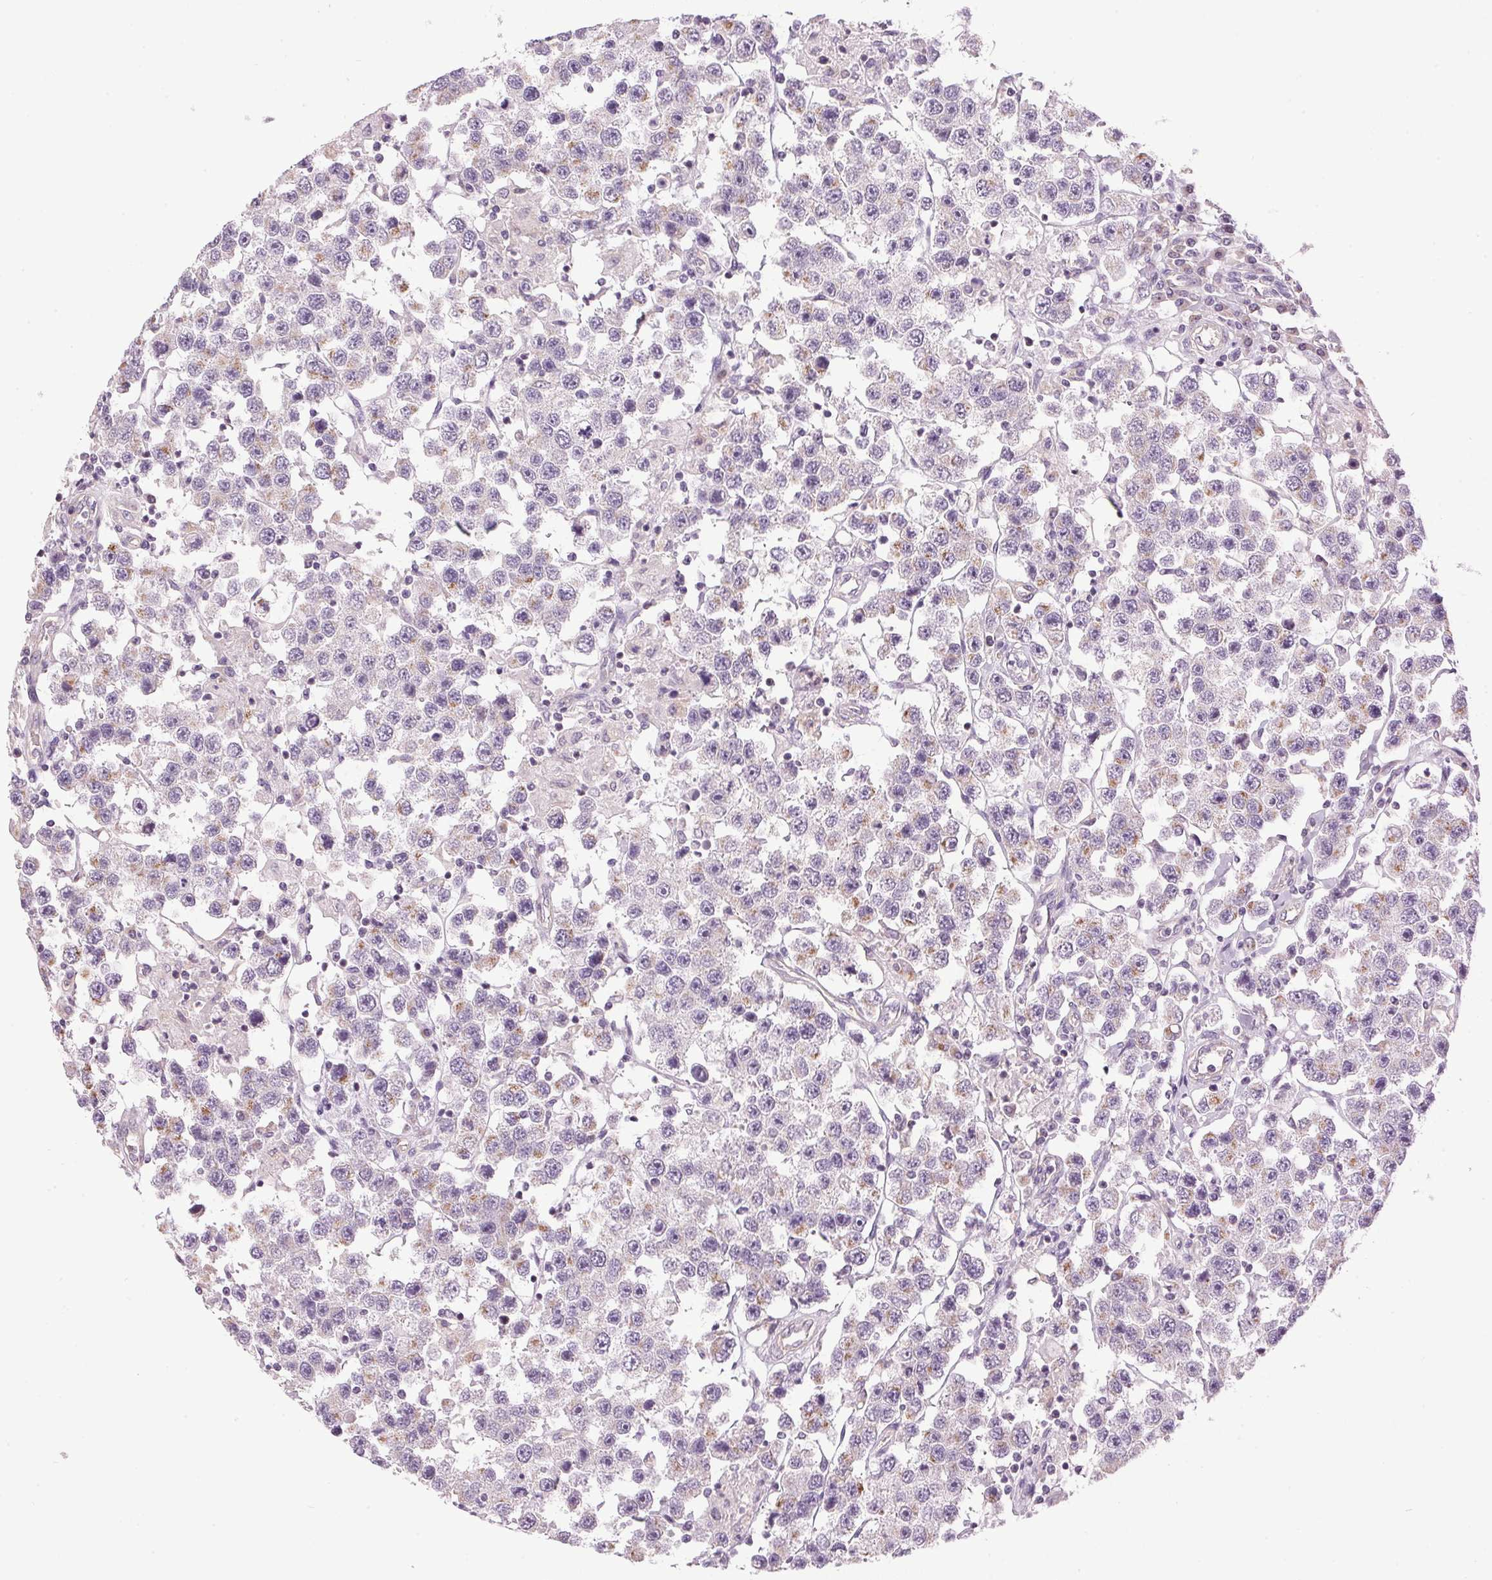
{"staining": {"intensity": "weak", "quantity": "25%-75%", "location": "cytoplasmic/membranous"}, "tissue": "testis cancer", "cell_type": "Tumor cells", "image_type": "cancer", "snomed": [{"axis": "morphology", "description": "Seminoma, NOS"}, {"axis": "topography", "description": "Testis"}], "caption": "This histopathology image displays testis cancer (seminoma) stained with IHC to label a protein in brown. The cytoplasmic/membranous of tumor cells show weak positivity for the protein. Nuclei are counter-stained blue.", "gene": "GOLPH3", "patient": {"sex": "male", "age": 45}}